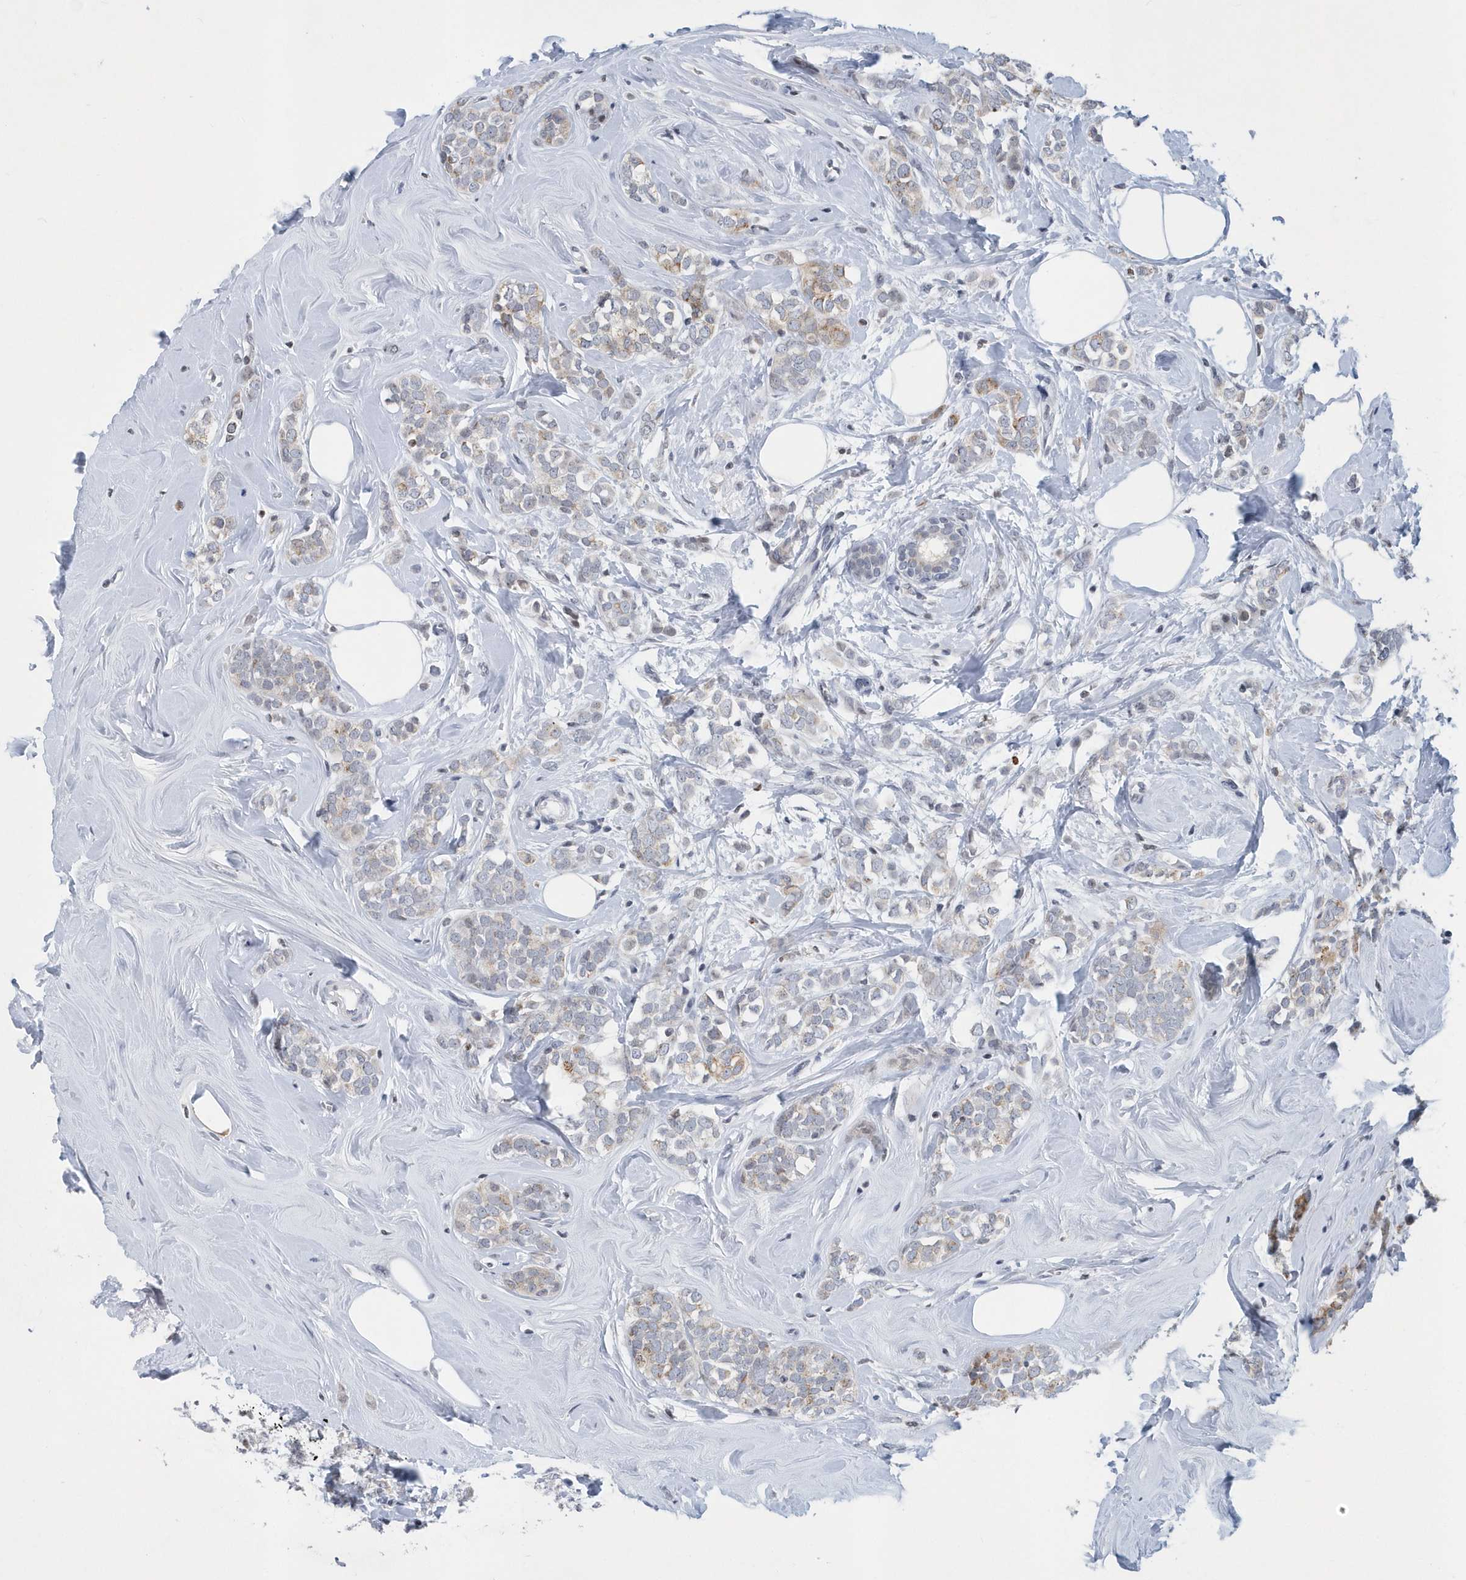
{"staining": {"intensity": "weak", "quantity": "<25%", "location": "cytoplasmic/membranous"}, "tissue": "breast cancer", "cell_type": "Tumor cells", "image_type": "cancer", "snomed": [{"axis": "morphology", "description": "Lobular carcinoma"}, {"axis": "topography", "description": "Breast"}], "caption": "Tumor cells are negative for brown protein staining in breast cancer (lobular carcinoma). (Brightfield microscopy of DAB immunohistochemistry at high magnification).", "gene": "VWA5B2", "patient": {"sex": "female", "age": 47}}